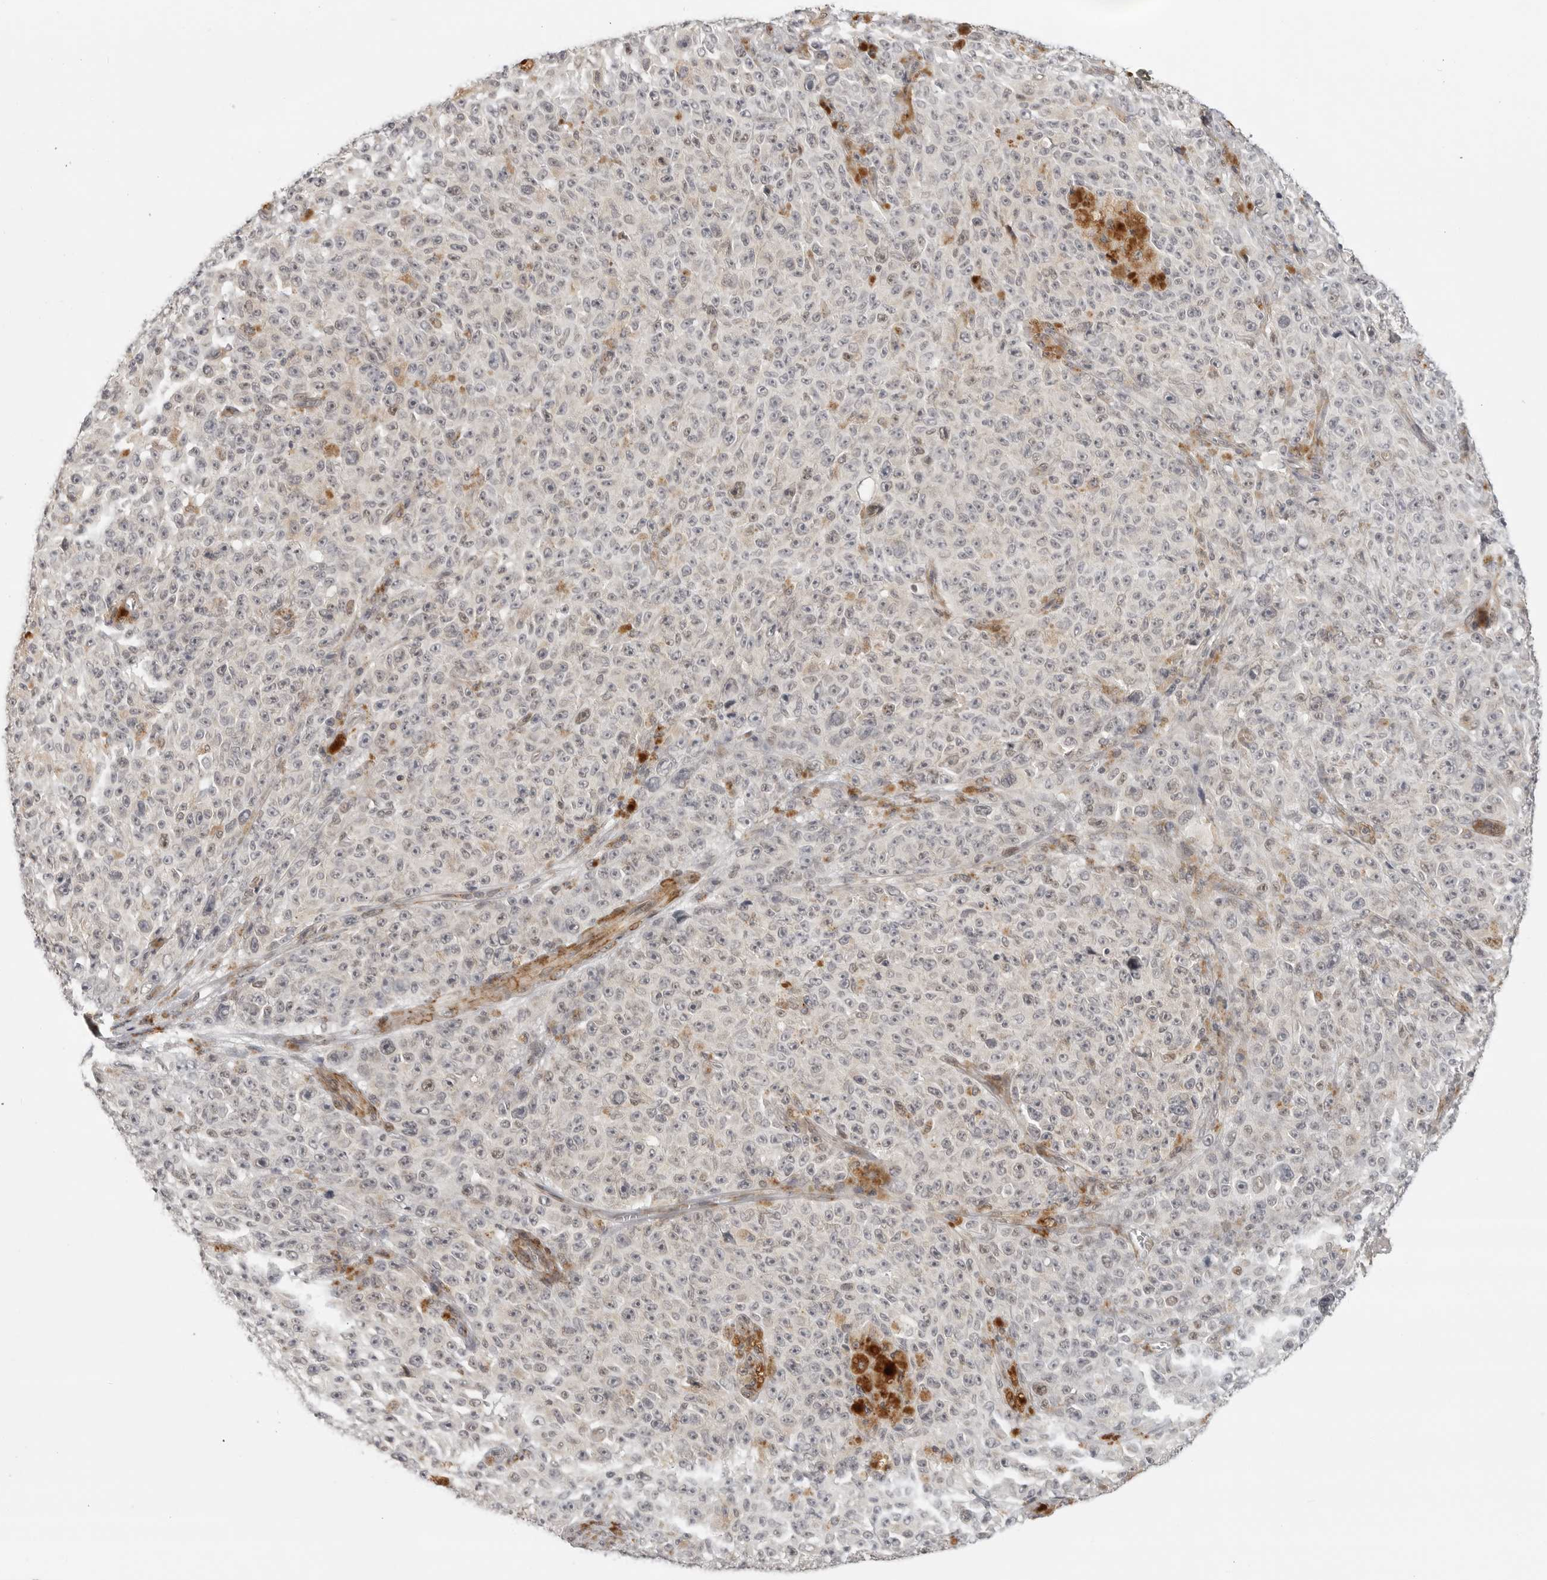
{"staining": {"intensity": "negative", "quantity": "none", "location": "none"}, "tissue": "melanoma", "cell_type": "Tumor cells", "image_type": "cancer", "snomed": [{"axis": "morphology", "description": "Malignant melanoma, NOS"}, {"axis": "topography", "description": "Skin"}], "caption": "An IHC micrograph of melanoma is shown. There is no staining in tumor cells of melanoma.", "gene": "TUT4", "patient": {"sex": "female", "age": 82}}